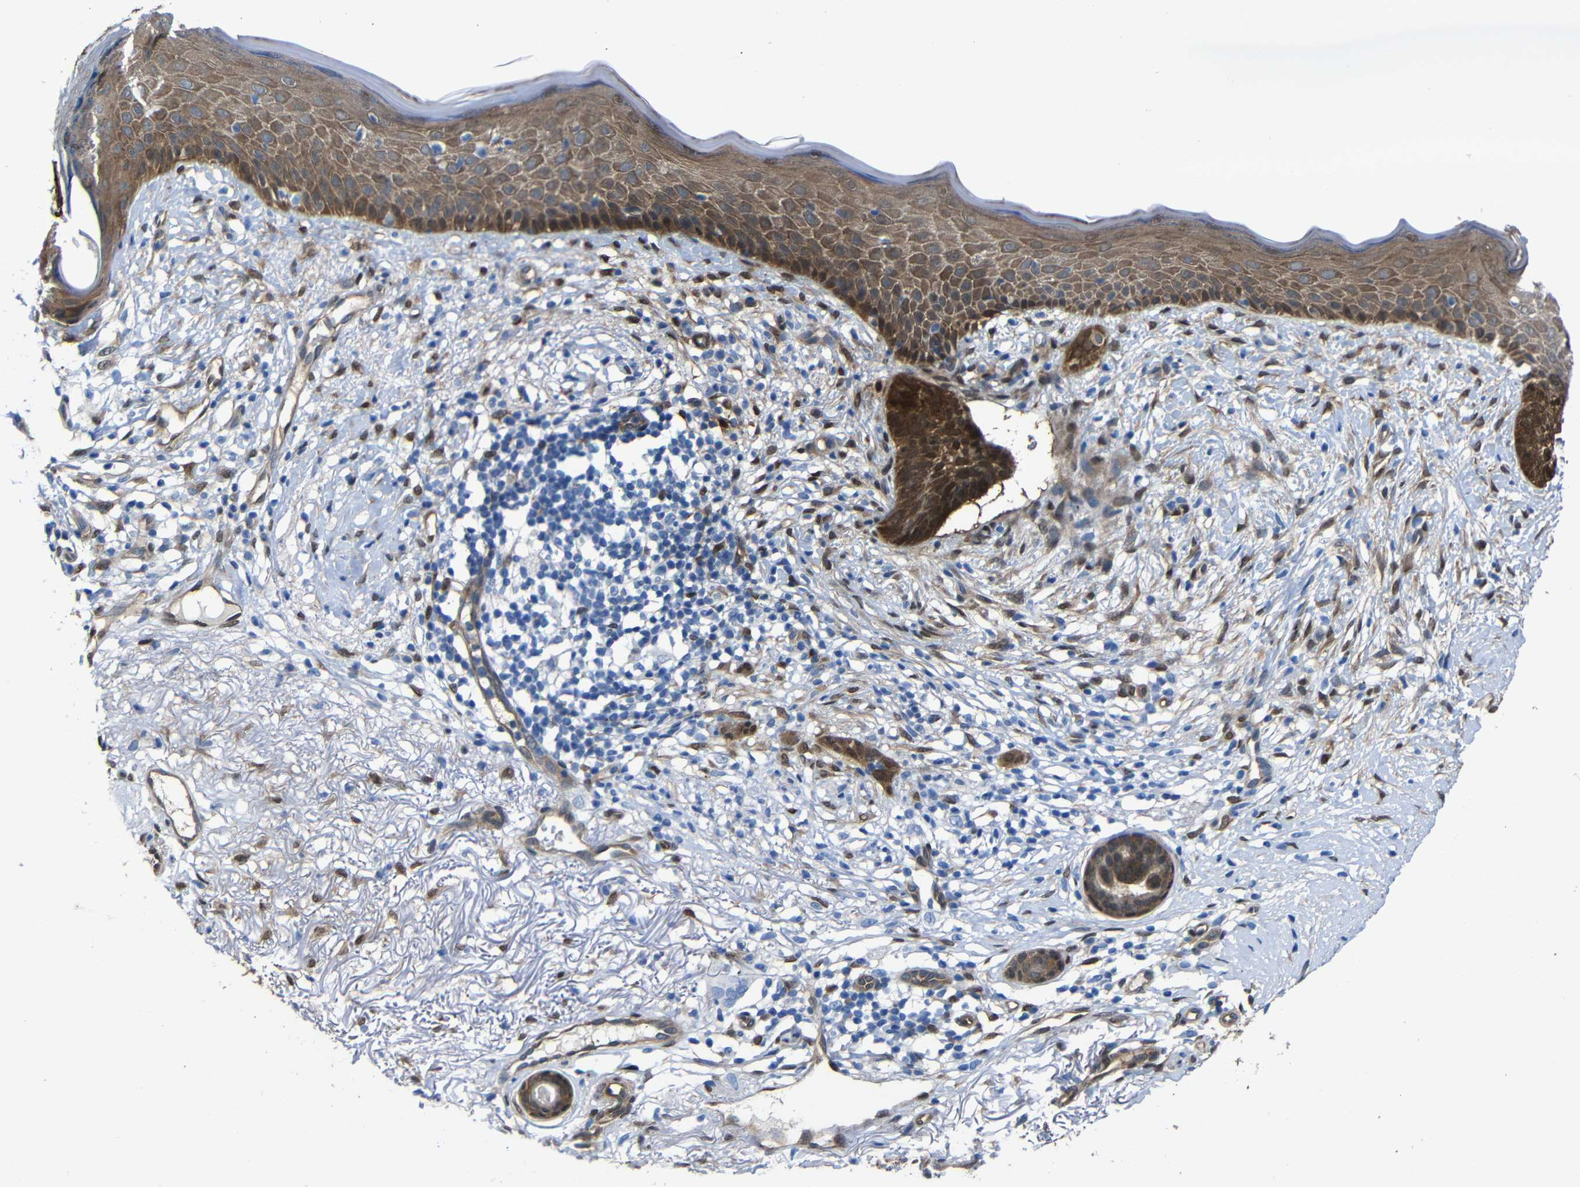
{"staining": {"intensity": "strong", "quantity": ">75%", "location": "cytoplasmic/membranous,nuclear"}, "tissue": "skin cancer", "cell_type": "Tumor cells", "image_type": "cancer", "snomed": [{"axis": "morphology", "description": "Basal cell carcinoma"}, {"axis": "topography", "description": "Skin"}], "caption": "Skin cancer stained with a protein marker shows strong staining in tumor cells.", "gene": "YAP1", "patient": {"sex": "female", "age": 70}}